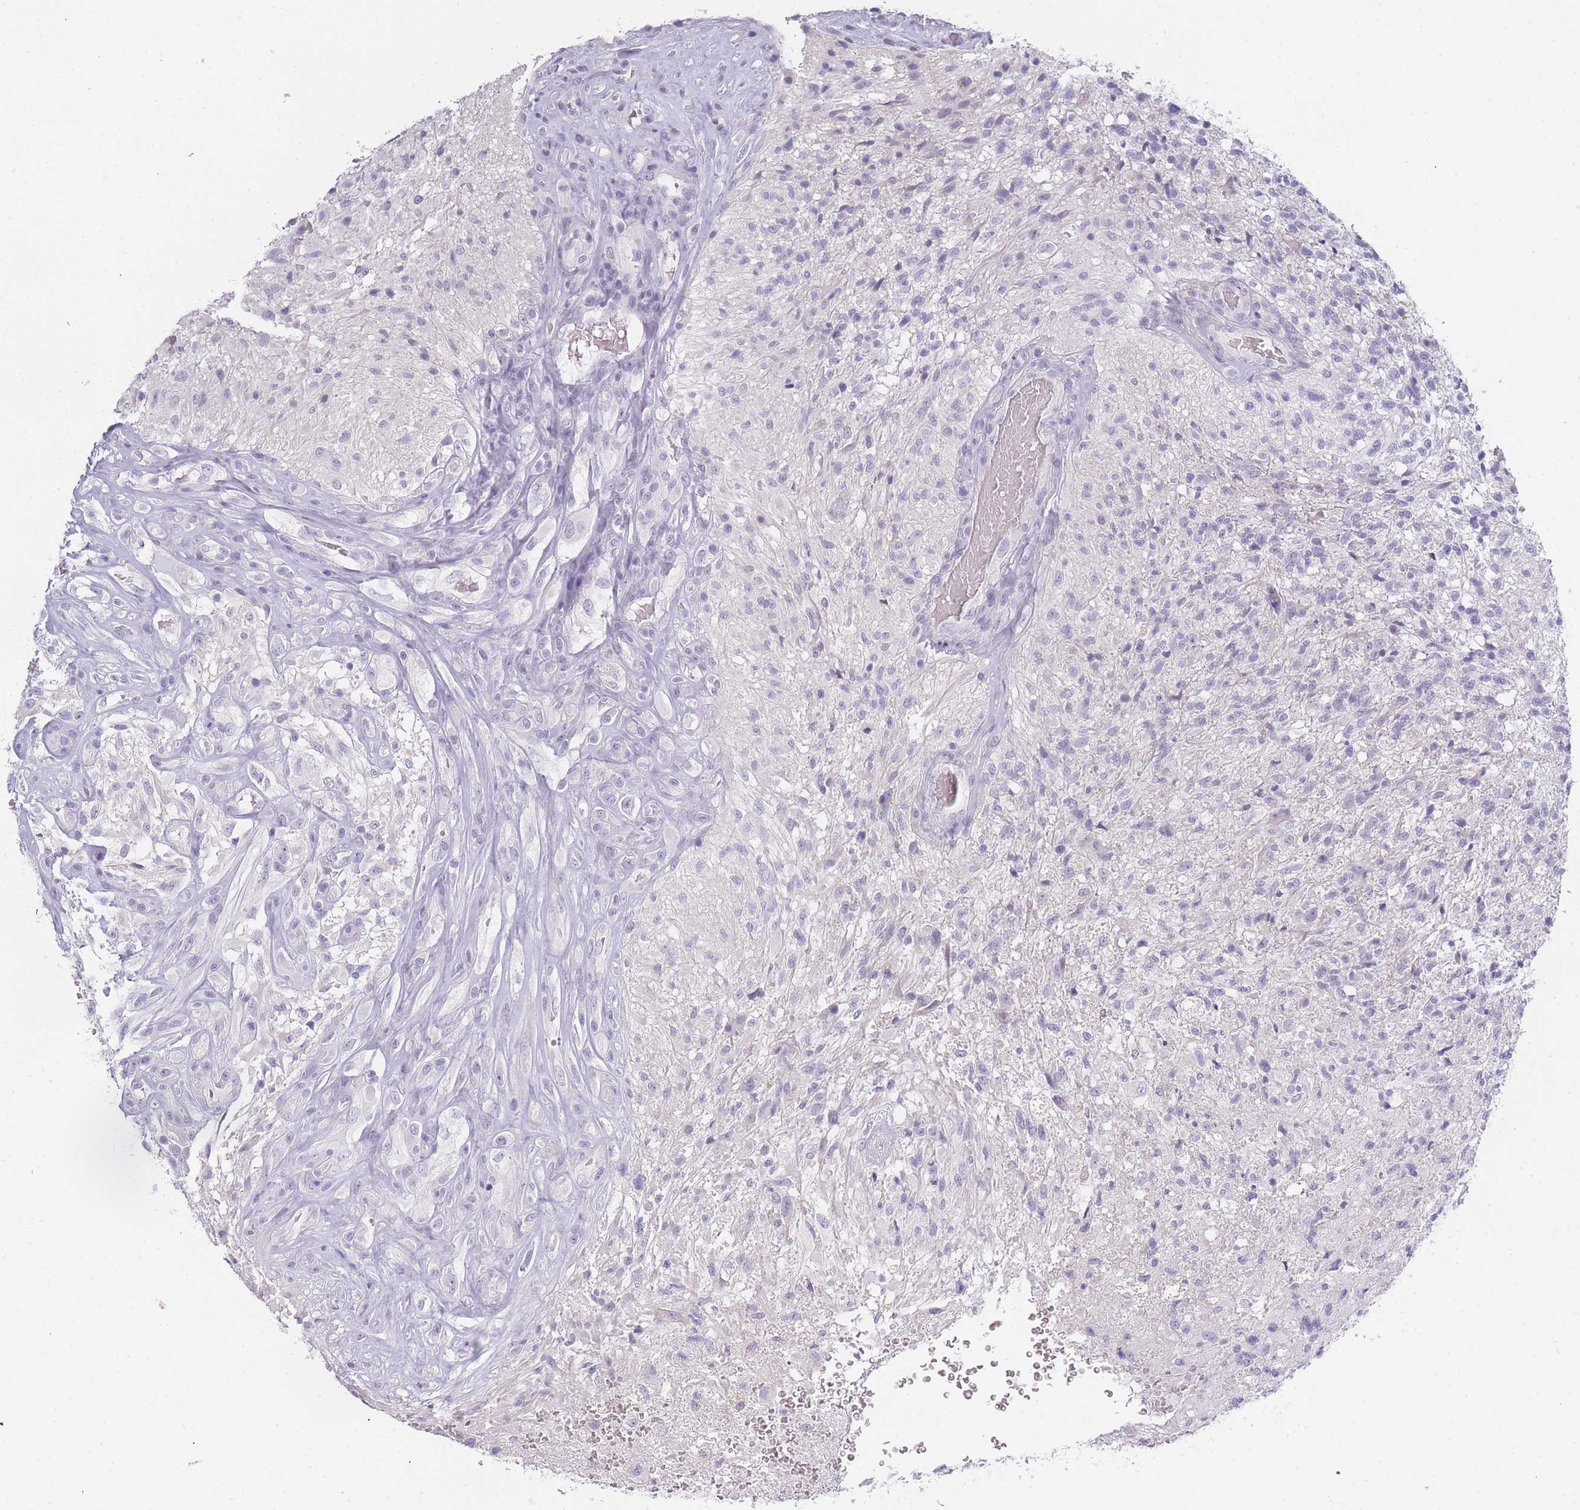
{"staining": {"intensity": "negative", "quantity": "none", "location": "none"}, "tissue": "glioma", "cell_type": "Tumor cells", "image_type": "cancer", "snomed": [{"axis": "morphology", "description": "Glioma, malignant, High grade"}, {"axis": "topography", "description": "Brain"}], "caption": "Tumor cells are negative for brown protein staining in malignant high-grade glioma.", "gene": "INS", "patient": {"sex": "male", "age": 56}}